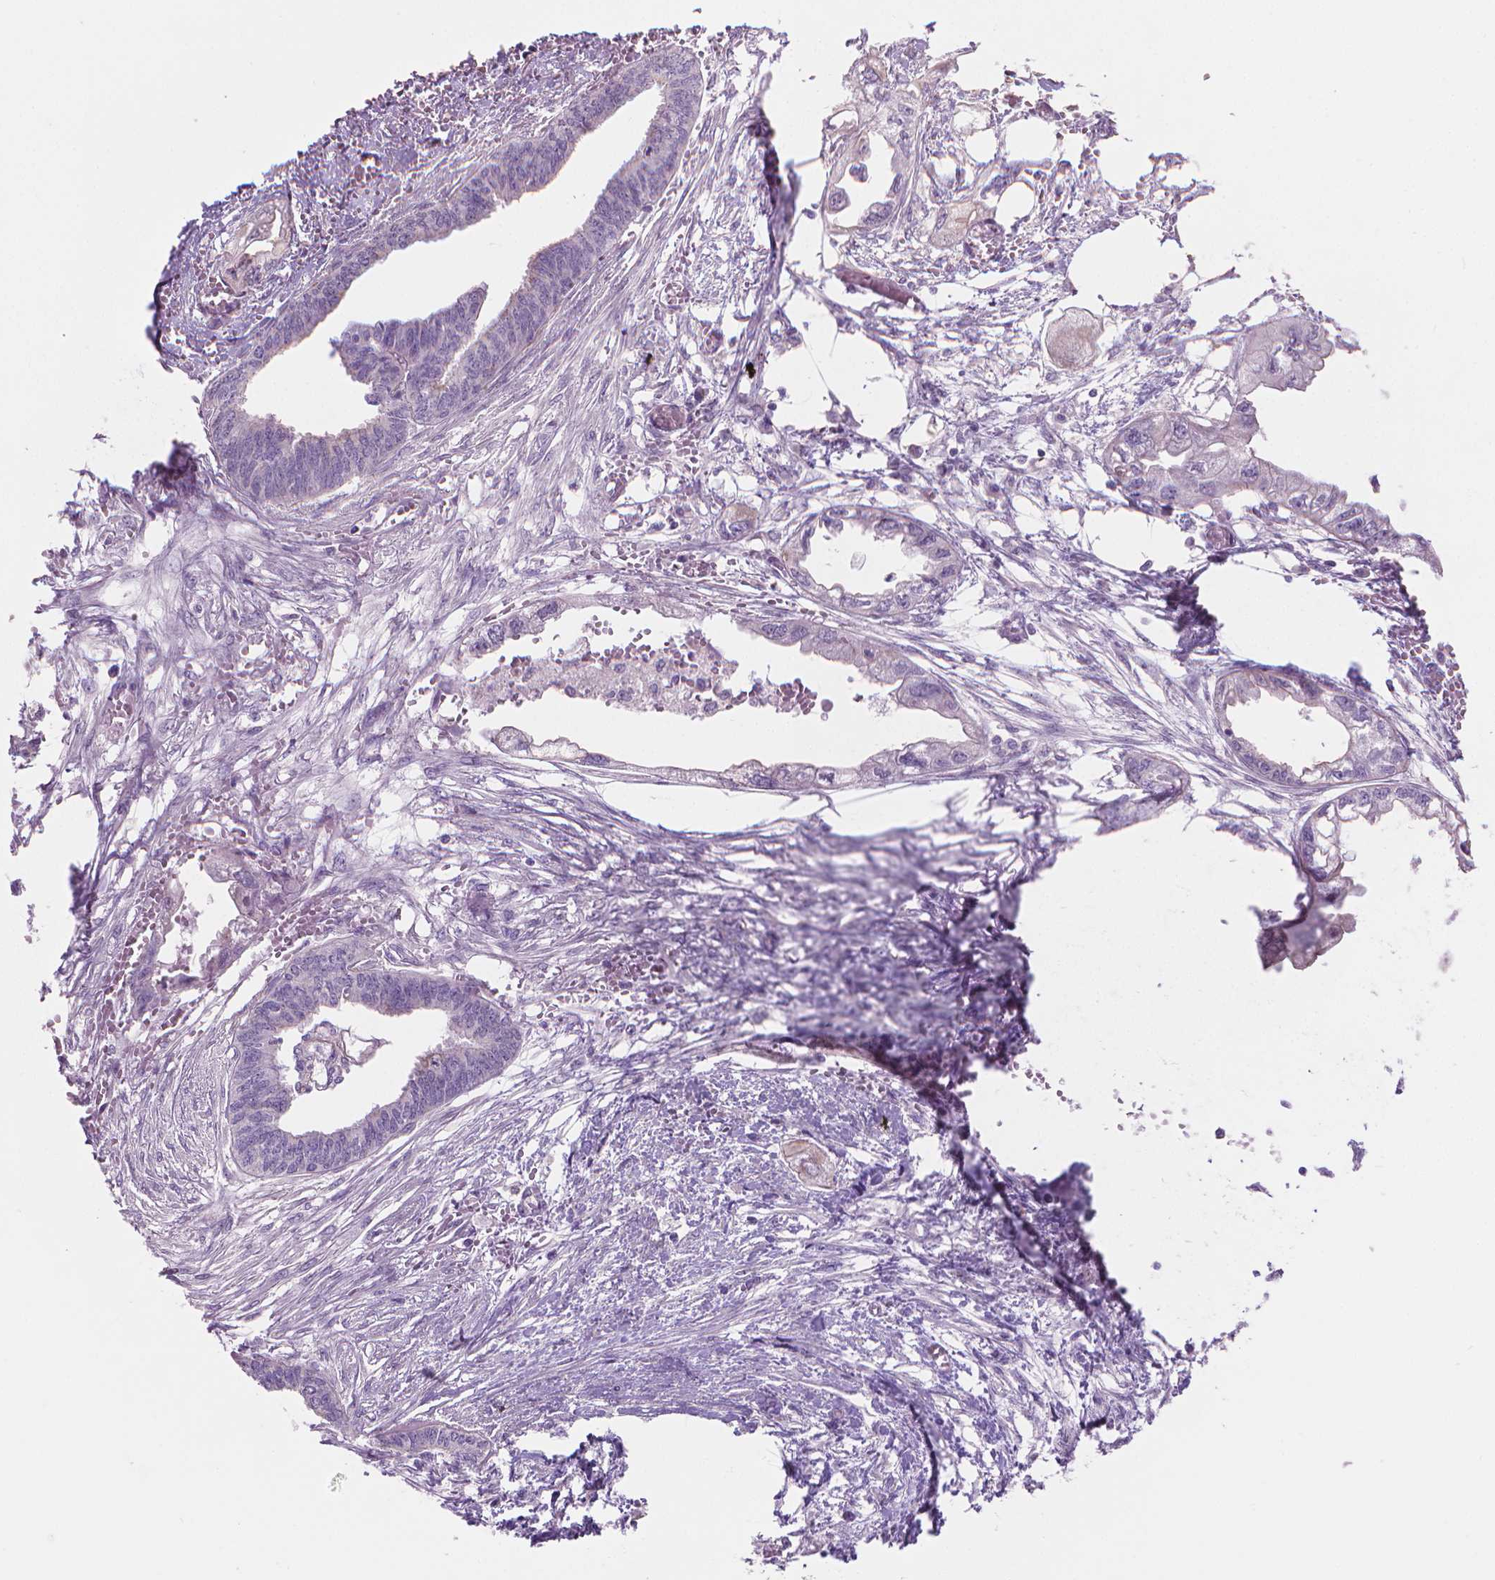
{"staining": {"intensity": "negative", "quantity": "none", "location": "none"}, "tissue": "endometrial cancer", "cell_type": "Tumor cells", "image_type": "cancer", "snomed": [{"axis": "morphology", "description": "Adenocarcinoma, NOS"}, {"axis": "morphology", "description": "Adenocarcinoma, metastatic, NOS"}, {"axis": "topography", "description": "Adipose tissue"}, {"axis": "topography", "description": "Endometrium"}], "caption": "Endometrial metastatic adenocarcinoma was stained to show a protein in brown. There is no significant positivity in tumor cells.", "gene": "GSDMA", "patient": {"sex": "female", "age": 67}}